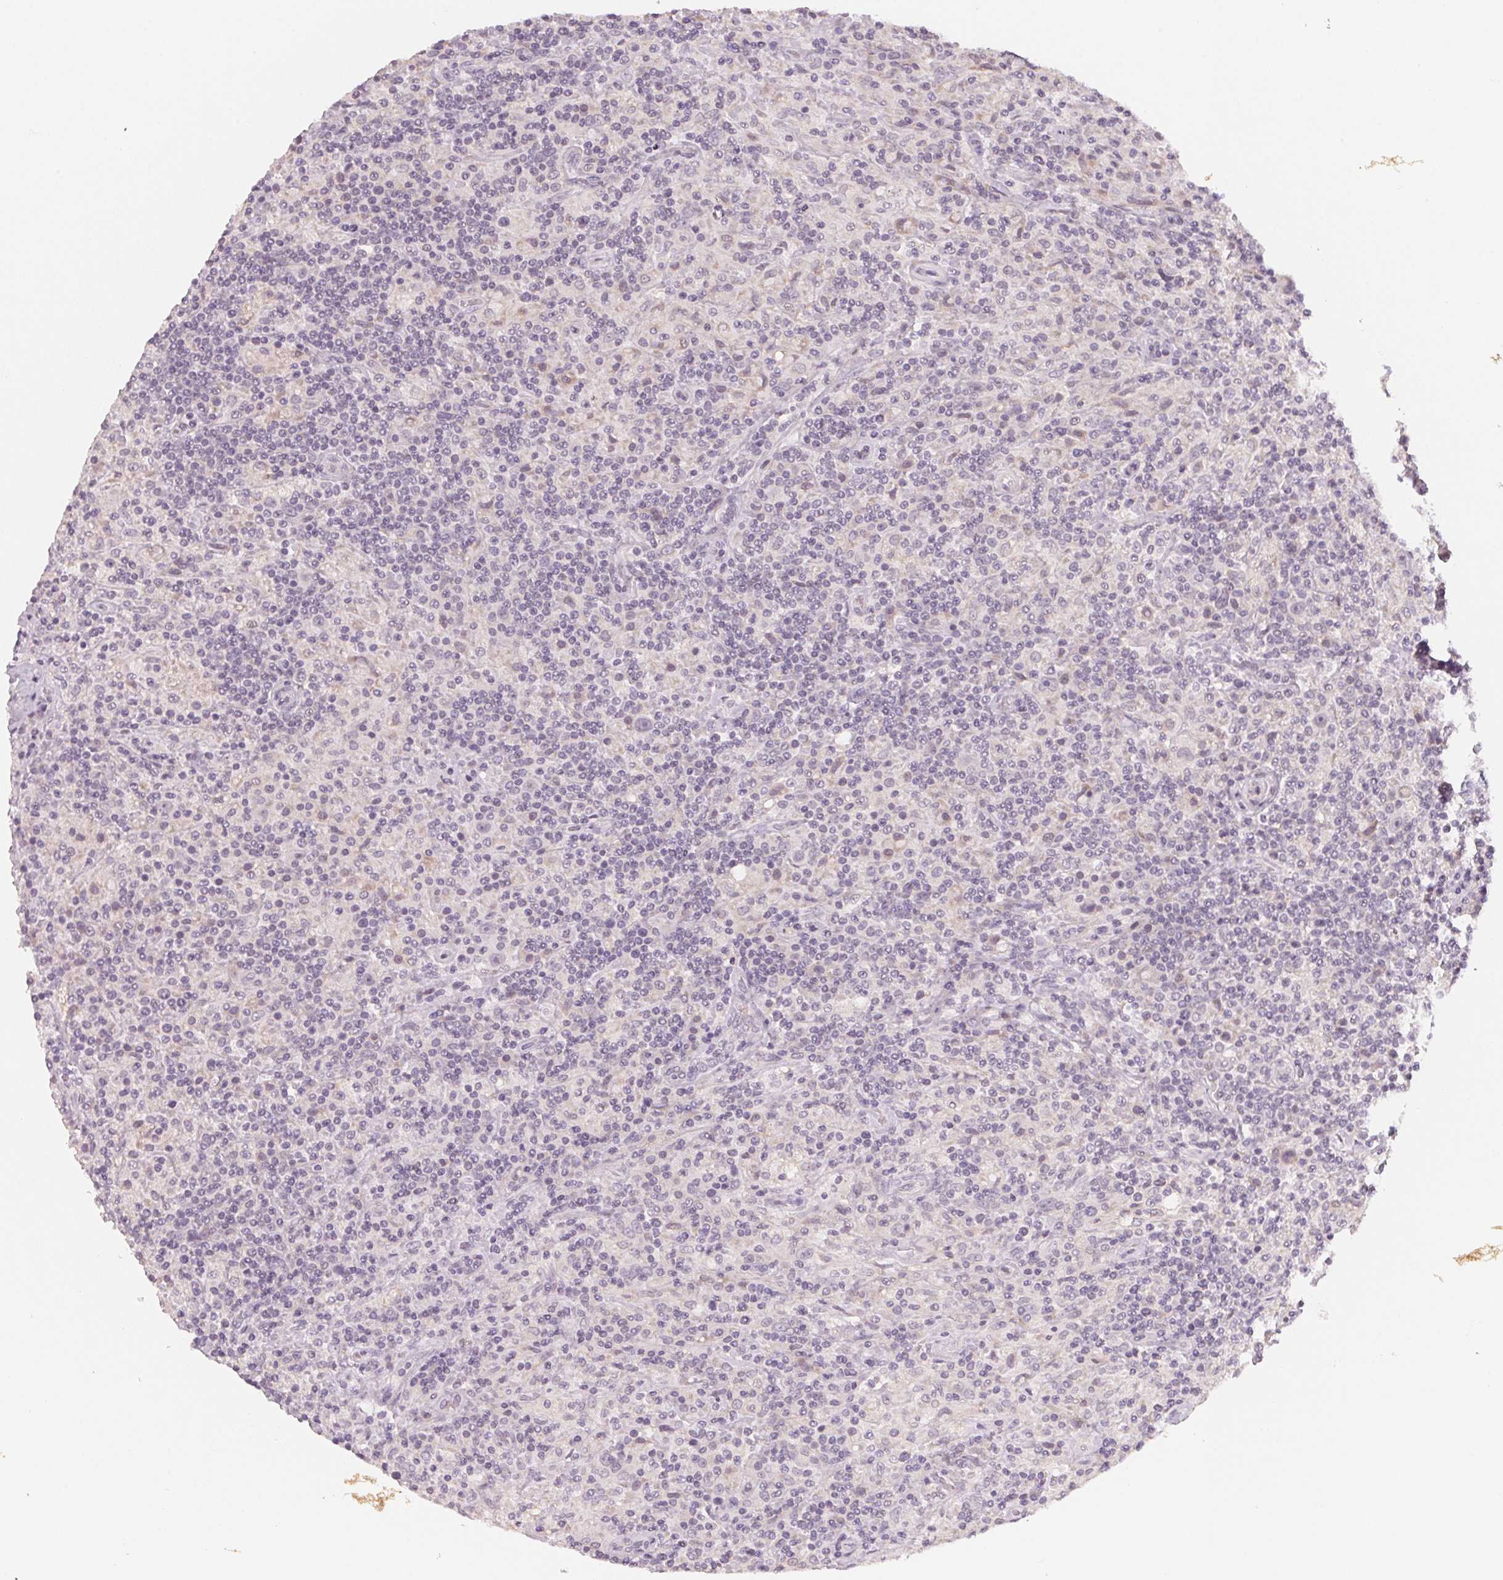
{"staining": {"intensity": "negative", "quantity": "none", "location": "none"}, "tissue": "lymphoma", "cell_type": "Tumor cells", "image_type": "cancer", "snomed": [{"axis": "morphology", "description": "Hodgkin's disease, NOS"}, {"axis": "topography", "description": "Lymph node"}], "caption": "Human lymphoma stained for a protein using immunohistochemistry demonstrates no positivity in tumor cells.", "gene": "ANKRD31", "patient": {"sex": "male", "age": 70}}